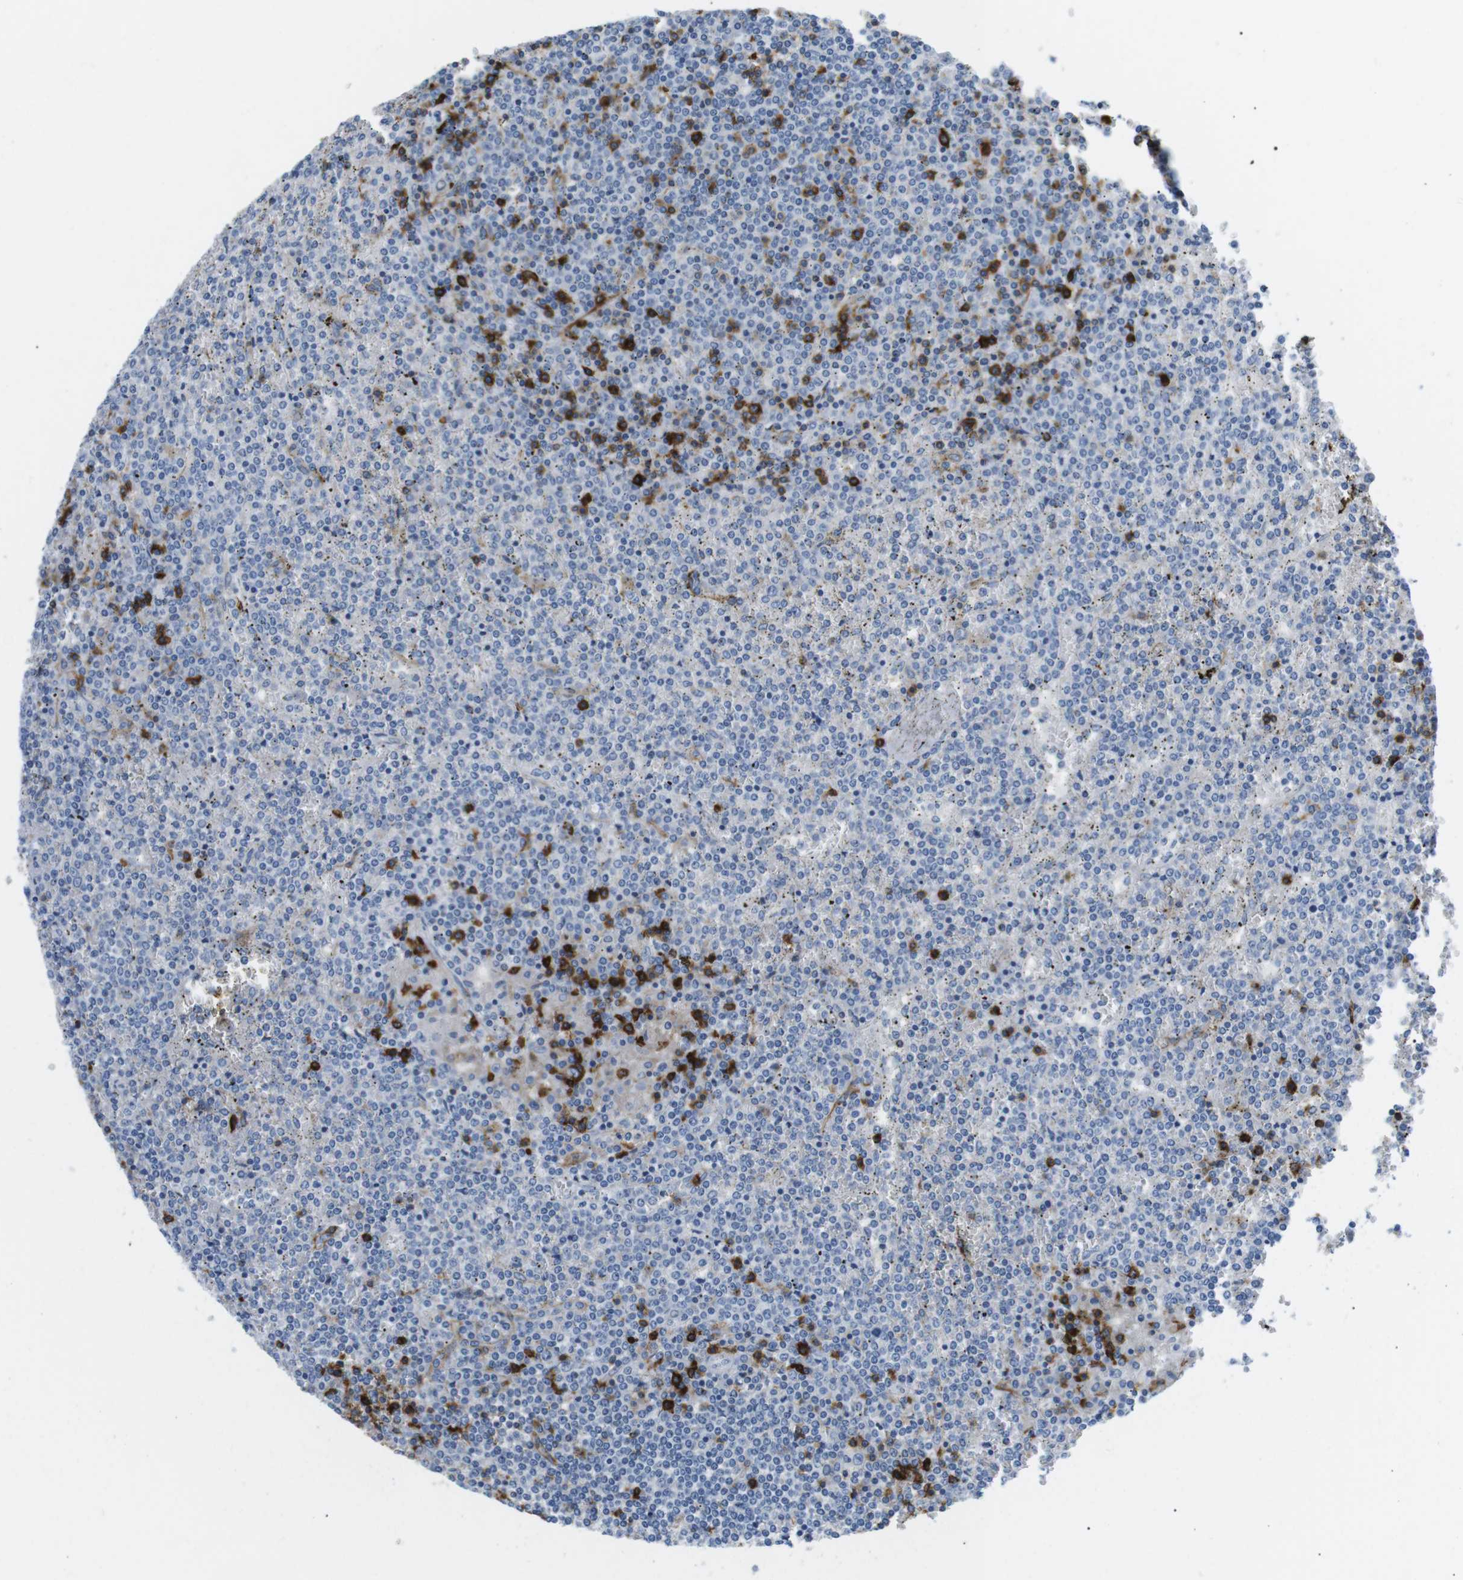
{"staining": {"intensity": "strong", "quantity": "<25%", "location": "cytoplasmic/membranous"}, "tissue": "lymphoma", "cell_type": "Tumor cells", "image_type": "cancer", "snomed": [{"axis": "morphology", "description": "Malignant lymphoma, non-Hodgkin's type, Low grade"}, {"axis": "topography", "description": "Spleen"}], "caption": "Protein staining demonstrates strong cytoplasmic/membranous positivity in approximately <25% of tumor cells in malignant lymphoma, non-Hodgkin's type (low-grade).", "gene": "TNFRSF4", "patient": {"sex": "female", "age": 19}}